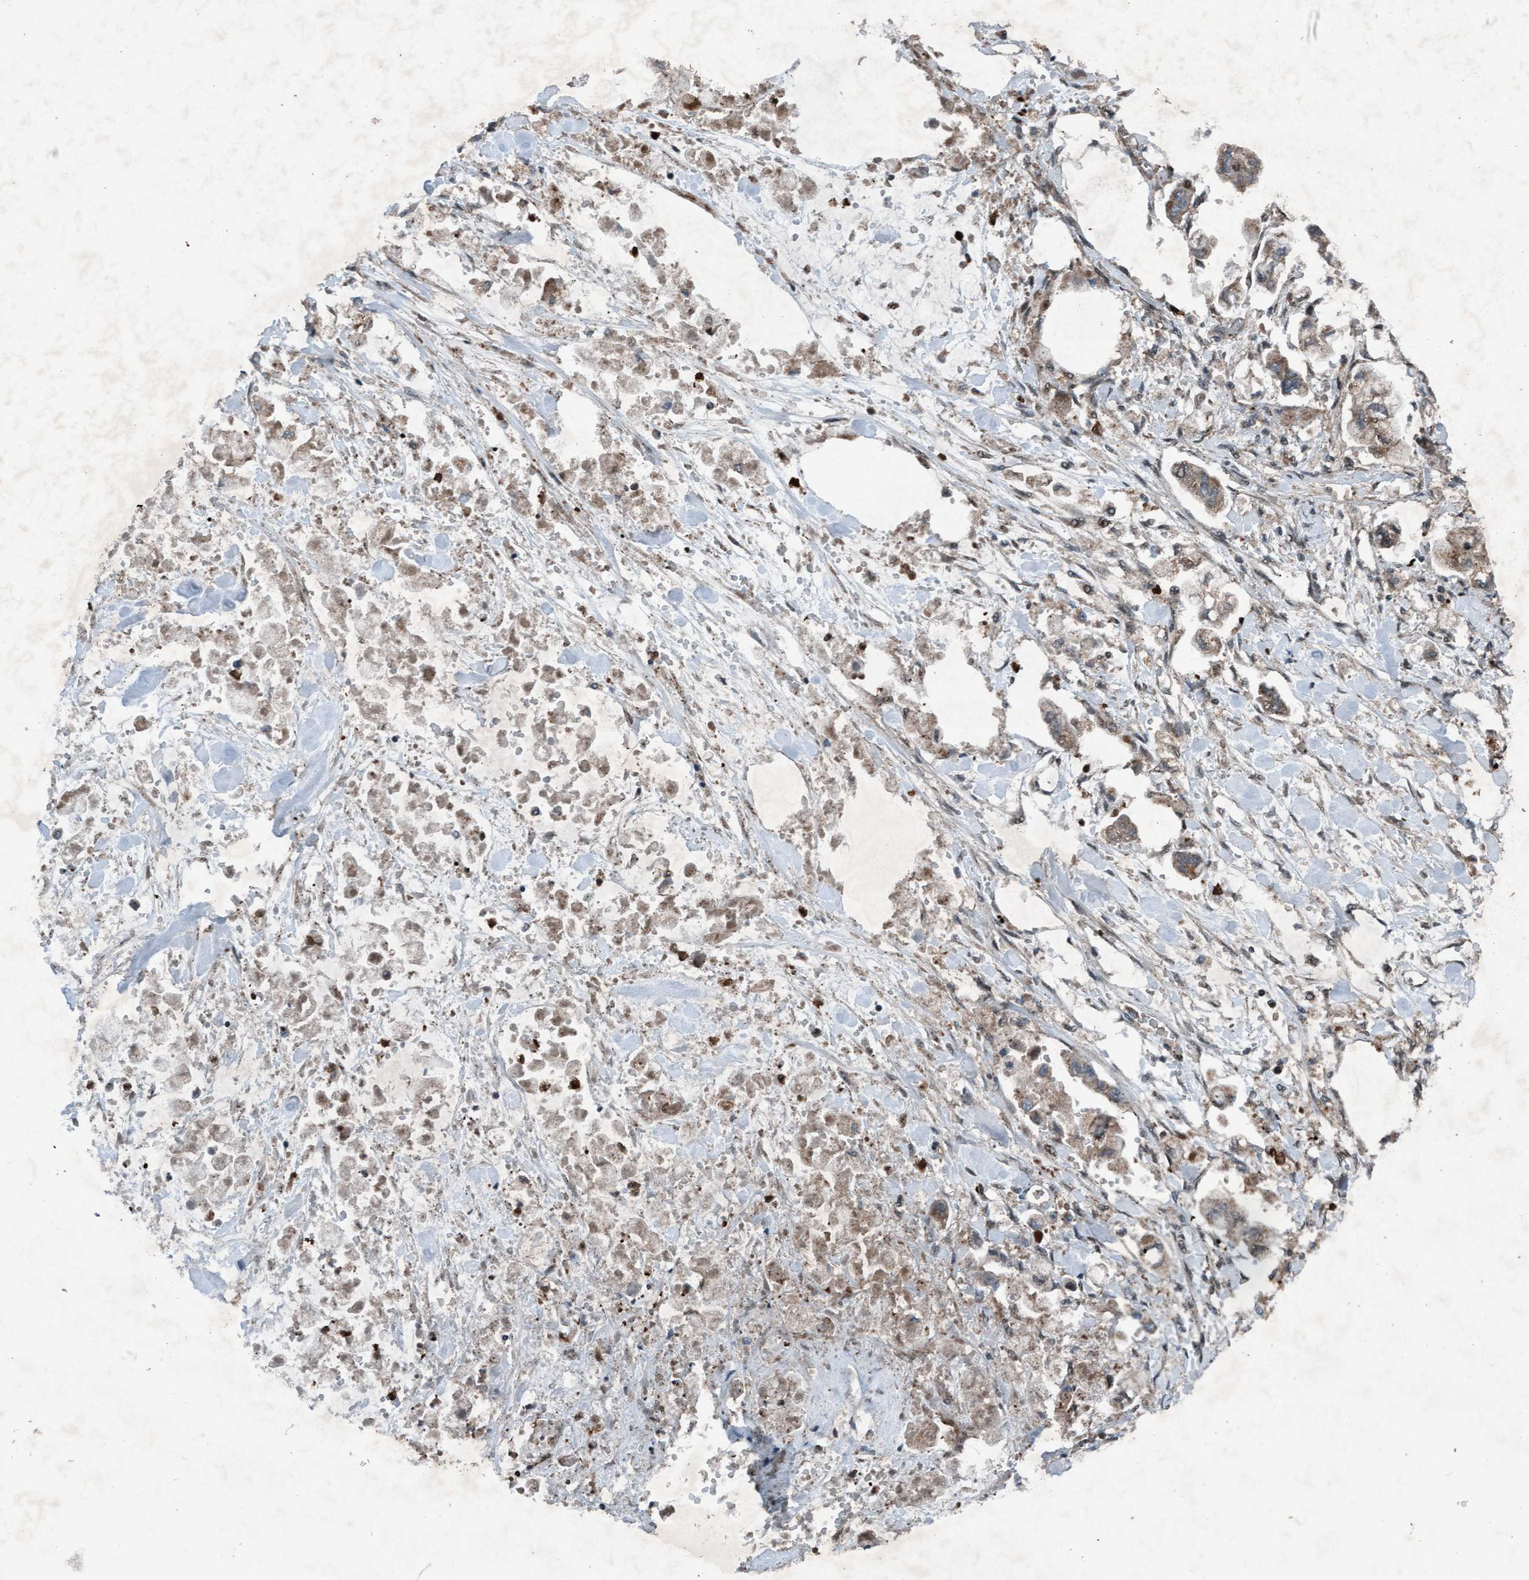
{"staining": {"intensity": "weak", "quantity": "25%-75%", "location": "cytoplasmic/membranous"}, "tissue": "stomach cancer", "cell_type": "Tumor cells", "image_type": "cancer", "snomed": [{"axis": "morphology", "description": "Normal tissue, NOS"}, {"axis": "morphology", "description": "Adenocarcinoma, NOS"}, {"axis": "topography", "description": "Stomach"}], "caption": "DAB (3,3'-diaminobenzidine) immunohistochemical staining of human adenocarcinoma (stomach) shows weak cytoplasmic/membranous protein staining in approximately 25%-75% of tumor cells. (Brightfield microscopy of DAB IHC at high magnification).", "gene": "PLXNB2", "patient": {"sex": "male", "age": 62}}